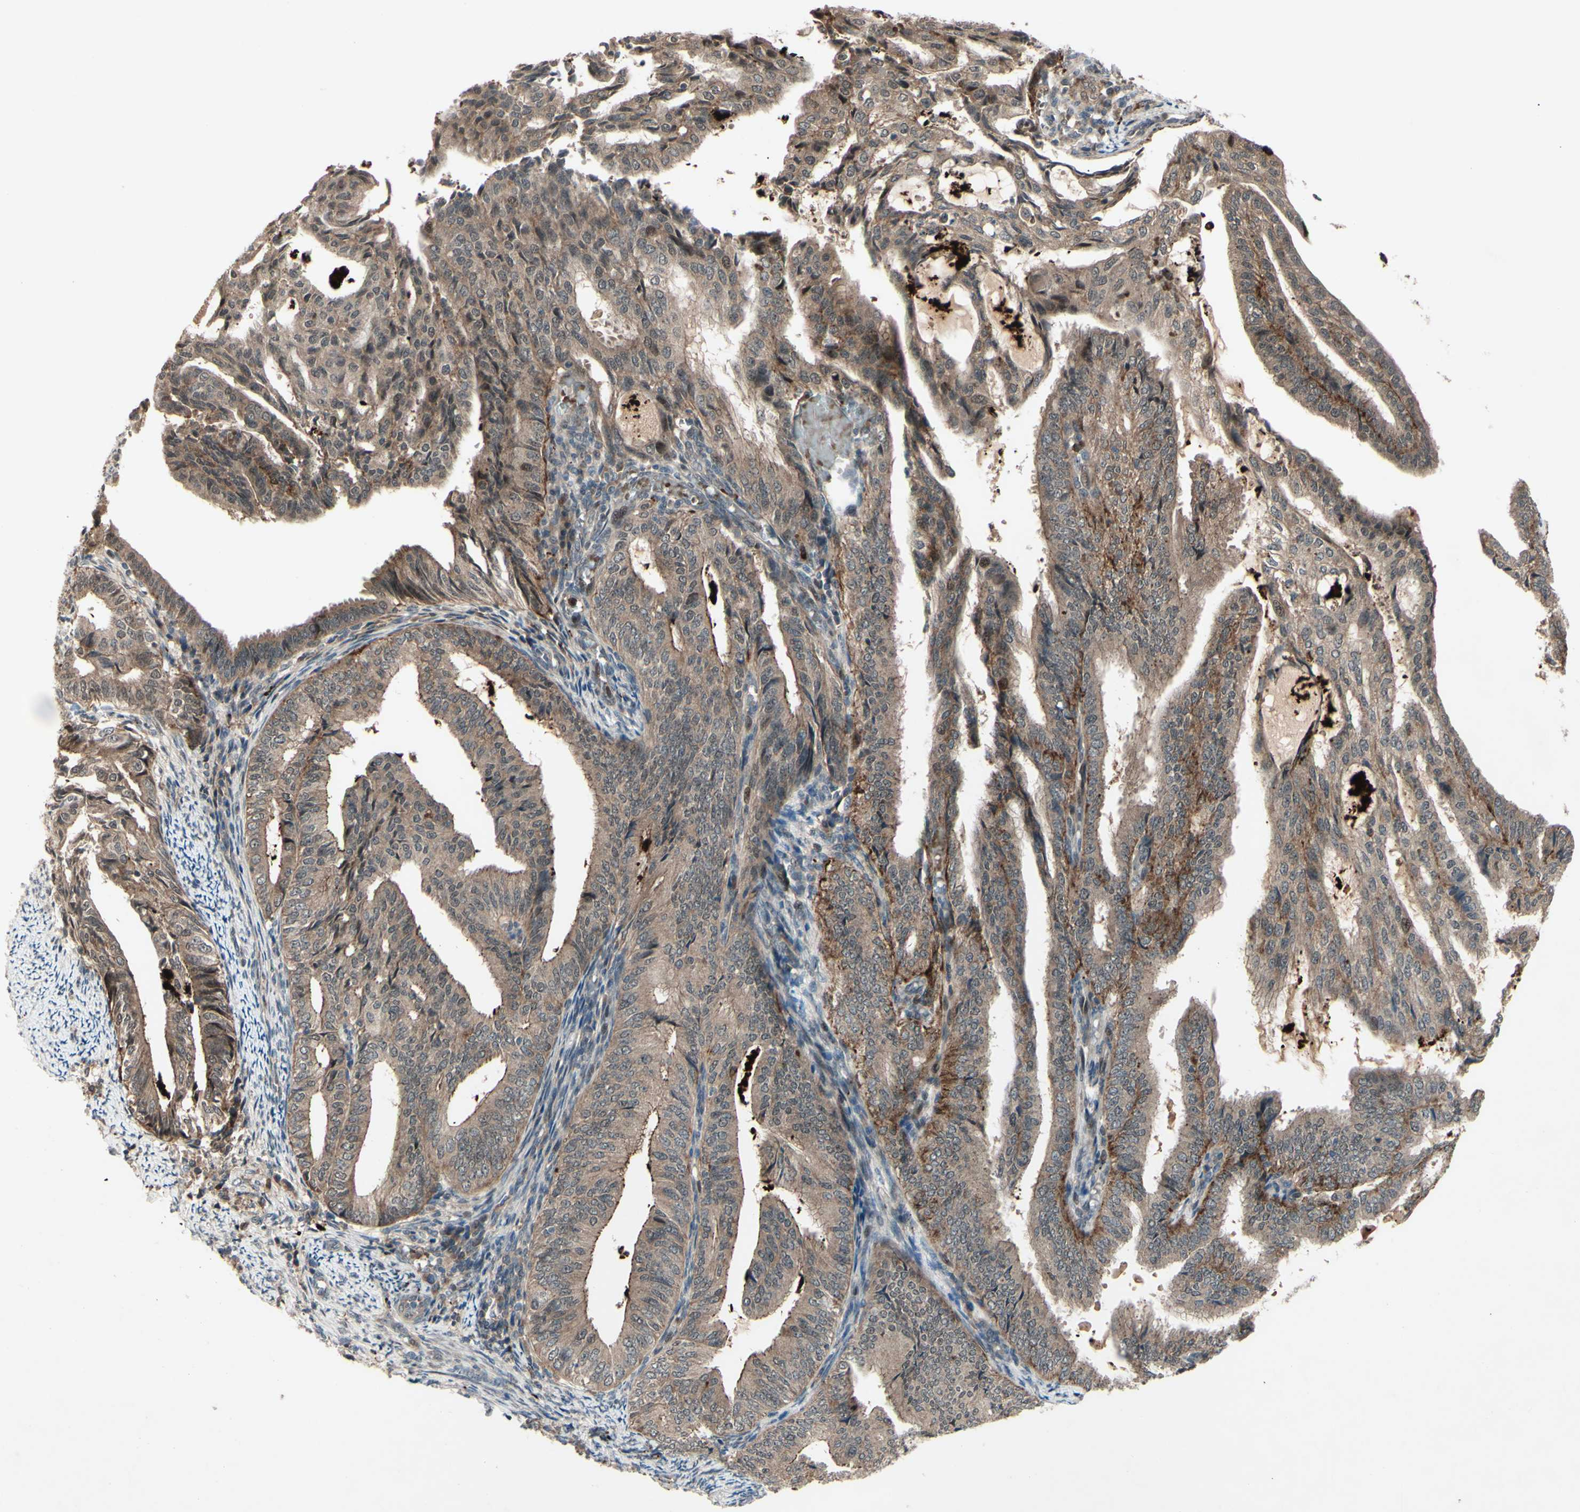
{"staining": {"intensity": "moderate", "quantity": ">75%", "location": "cytoplasmic/membranous,nuclear"}, "tissue": "endometrial cancer", "cell_type": "Tumor cells", "image_type": "cancer", "snomed": [{"axis": "morphology", "description": "Adenocarcinoma, NOS"}, {"axis": "topography", "description": "Endometrium"}], "caption": "Moderate cytoplasmic/membranous and nuclear expression for a protein is identified in about >75% of tumor cells of endometrial cancer (adenocarcinoma) using immunohistochemistry.", "gene": "MLF2", "patient": {"sex": "female", "age": 58}}